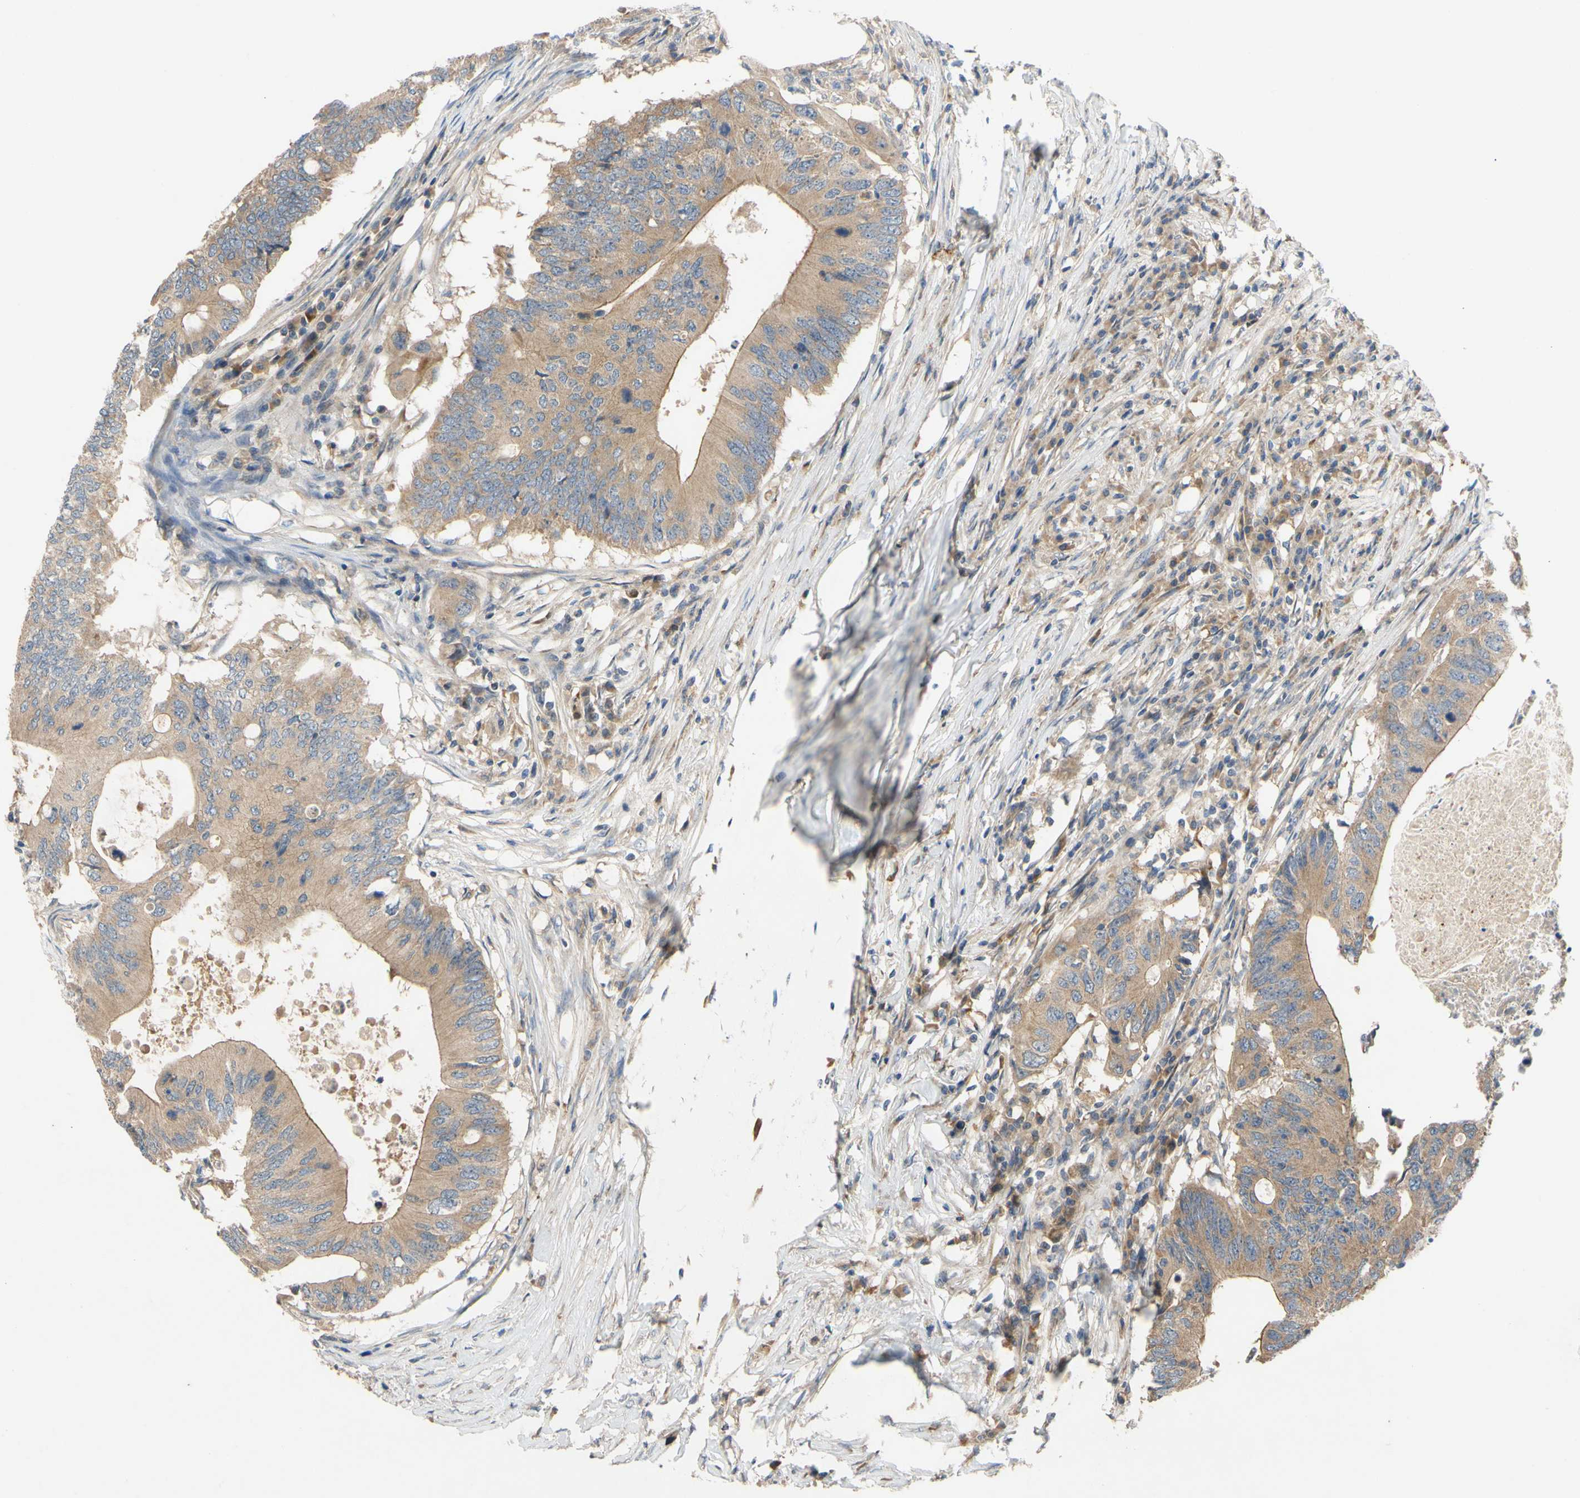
{"staining": {"intensity": "moderate", "quantity": ">75%", "location": "cytoplasmic/membranous"}, "tissue": "colorectal cancer", "cell_type": "Tumor cells", "image_type": "cancer", "snomed": [{"axis": "morphology", "description": "Adenocarcinoma, NOS"}, {"axis": "topography", "description": "Colon"}], "caption": "A histopathology image of colorectal cancer stained for a protein demonstrates moderate cytoplasmic/membranous brown staining in tumor cells.", "gene": "MBTPS2", "patient": {"sex": "male", "age": 71}}